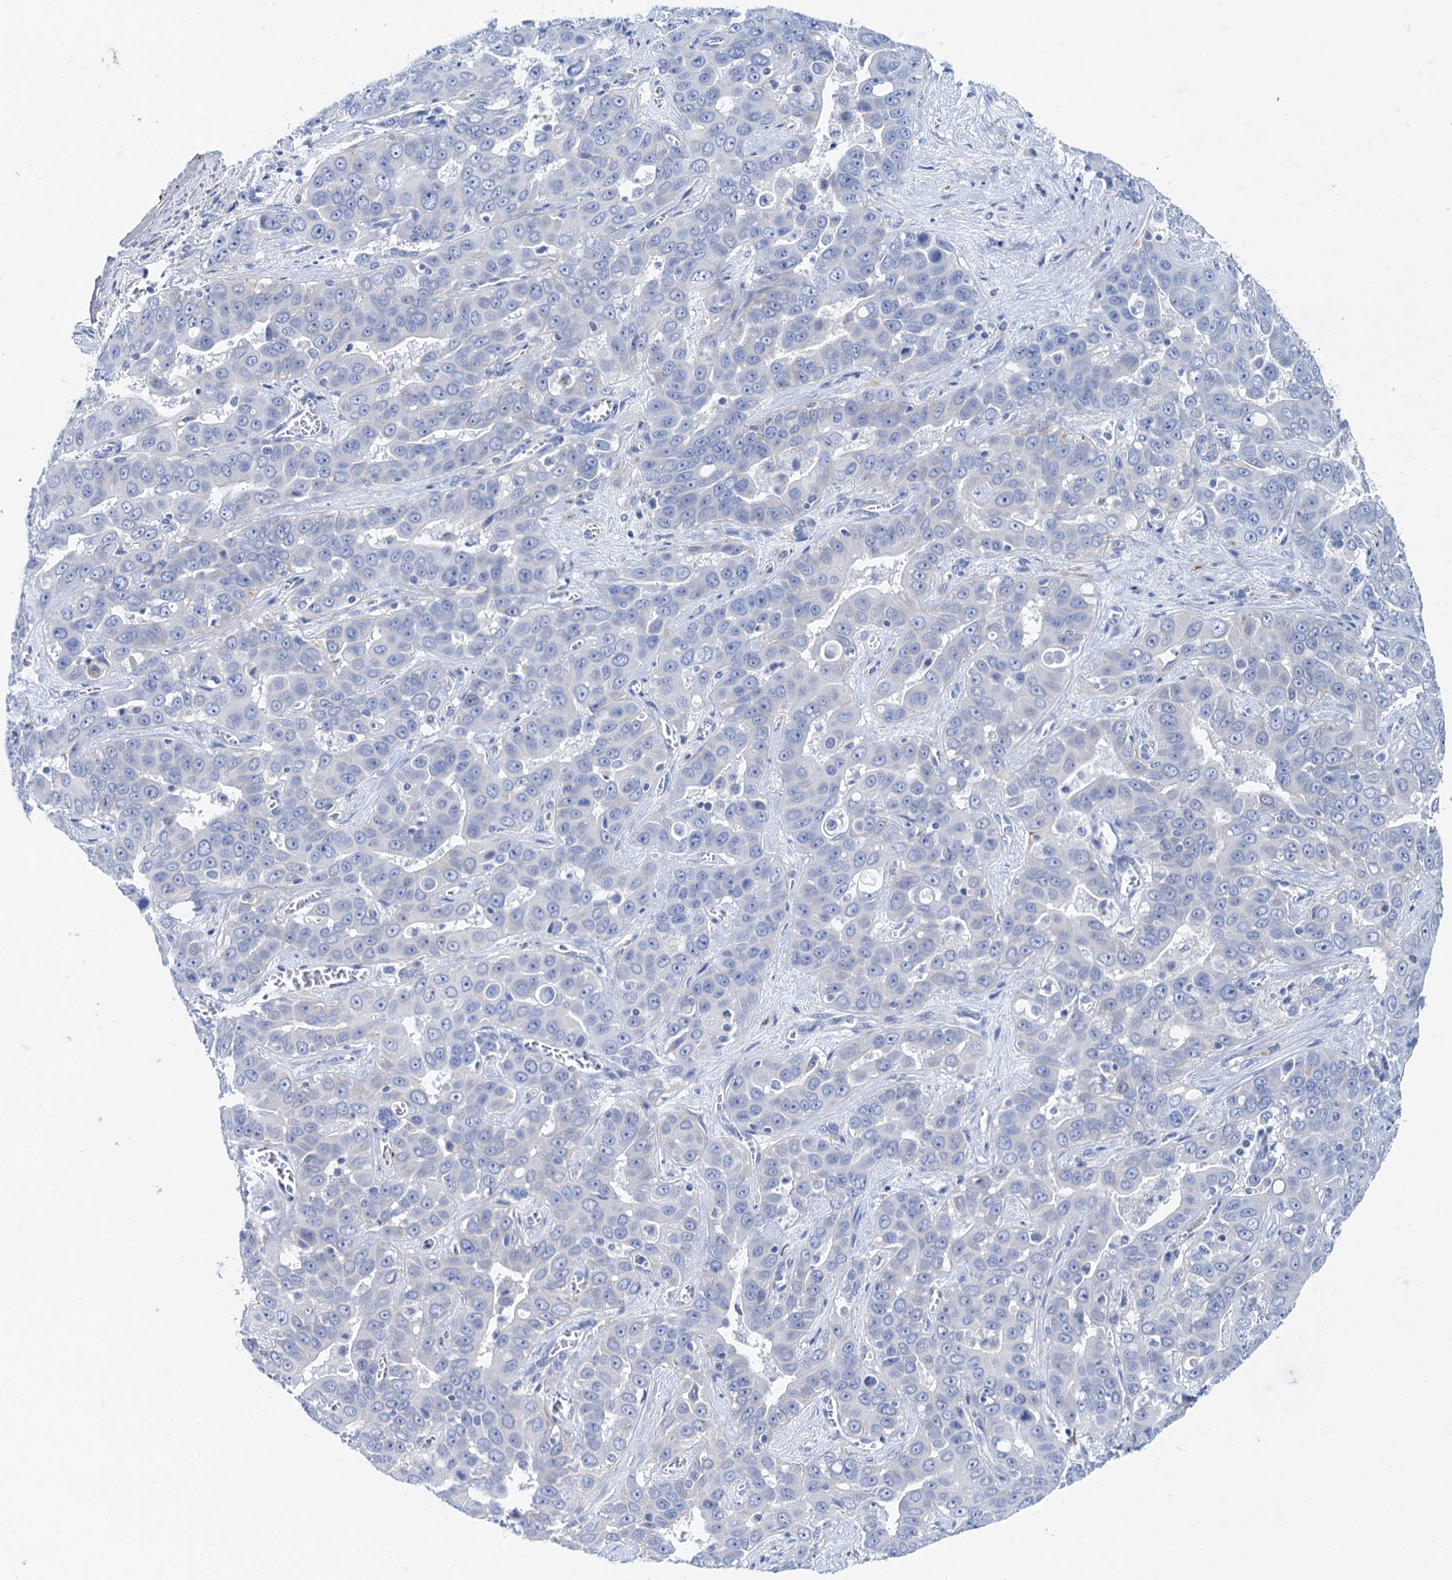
{"staining": {"intensity": "negative", "quantity": "none", "location": "none"}, "tissue": "liver cancer", "cell_type": "Tumor cells", "image_type": "cancer", "snomed": [{"axis": "morphology", "description": "Cholangiocarcinoma"}, {"axis": "topography", "description": "Liver"}], "caption": "Tumor cells are negative for brown protein staining in liver cancer (cholangiocarcinoma).", "gene": "NLRP10", "patient": {"sex": "female", "age": 52}}